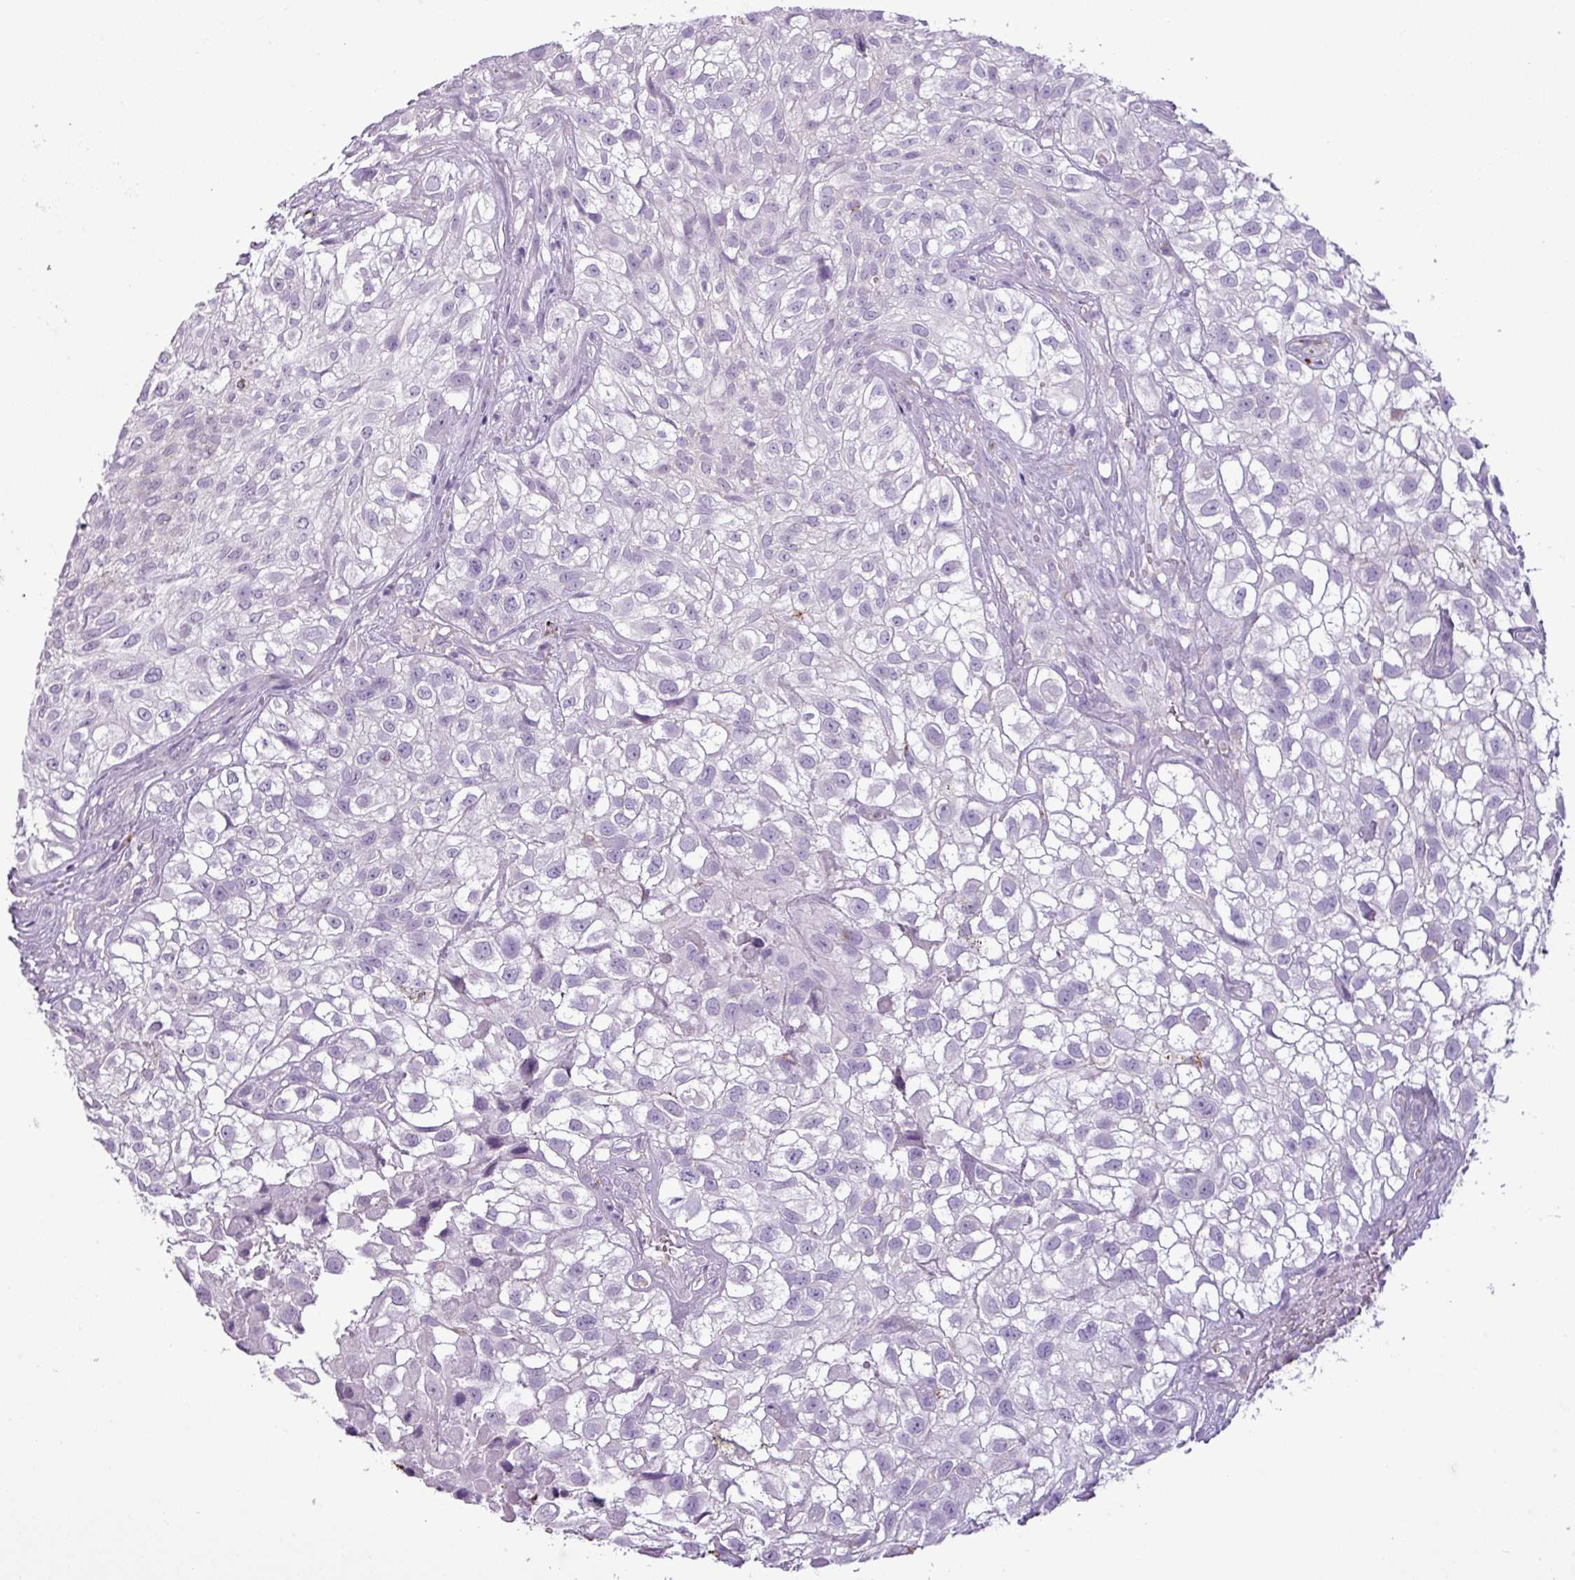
{"staining": {"intensity": "negative", "quantity": "none", "location": "none"}, "tissue": "urothelial cancer", "cell_type": "Tumor cells", "image_type": "cancer", "snomed": [{"axis": "morphology", "description": "Urothelial carcinoma, High grade"}, {"axis": "topography", "description": "Urinary bladder"}], "caption": "Human urothelial carcinoma (high-grade) stained for a protein using immunohistochemistry demonstrates no staining in tumor cells.", "gene": "ZNF667", "patient": {"sex": "male", "age": 56}}